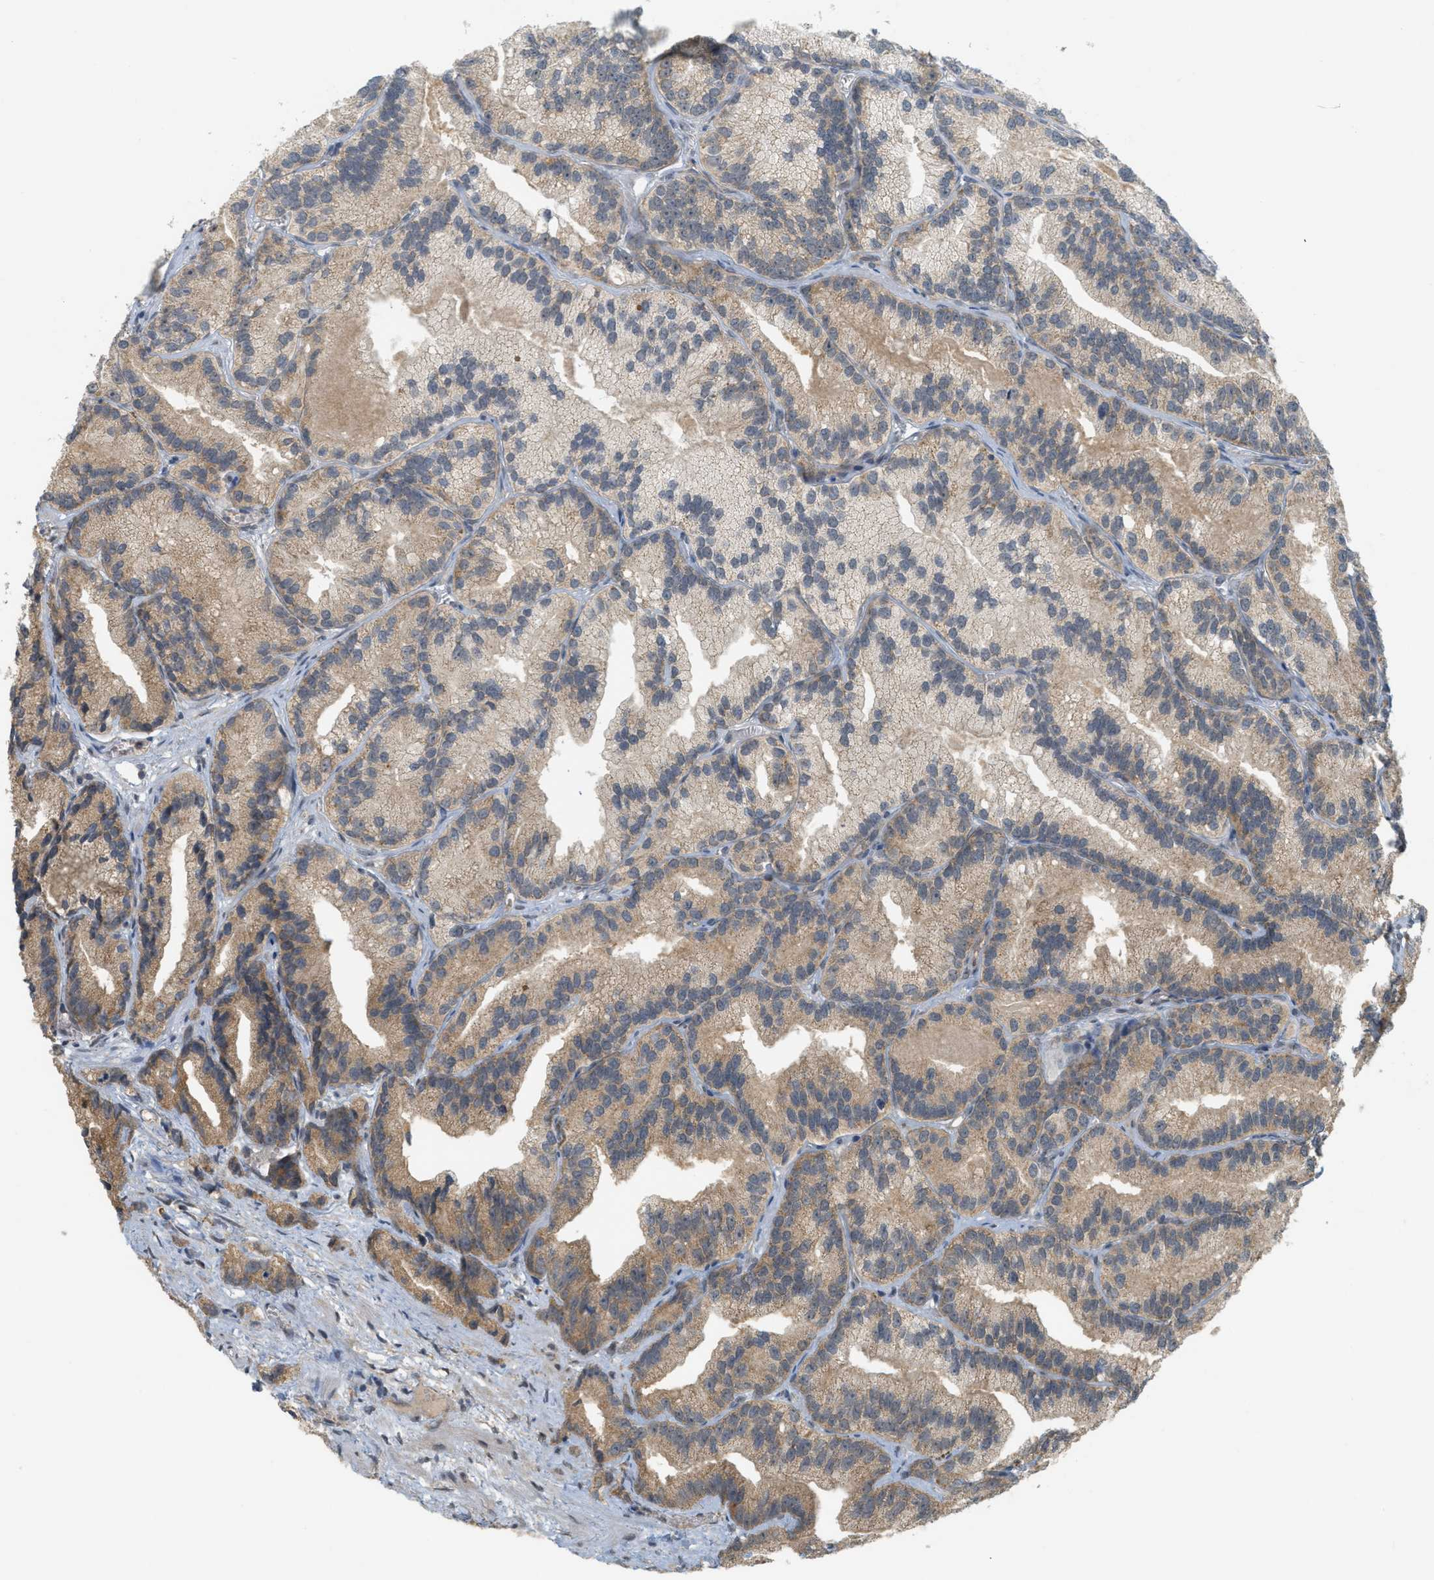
{"staining": {"intensity": "moderate", "quantity": ">75%", "location": "cytoplasmic/membranous"}, "tissue": "prostate cancer", "cell_type": "Tumor cells", "image_type": "cancer", "snomed": [{"axis": "morphology", "description": "Adenocarcinoma, Low grade"}, {"axis": "topography", "description": "Prostate"}], "caption": "Moderate cytoplasmic/membranous staining is seen in approximately >75% of tumor cells in prostate cancer (adenocarcinoma (low-grade)). The staining was performed using DAB, with brown indicating positive protein expression. Nuclei are stained blue with hematoxylin.", "gene": "PRKD1", "patient": {"sex": "male", "age": 89}}